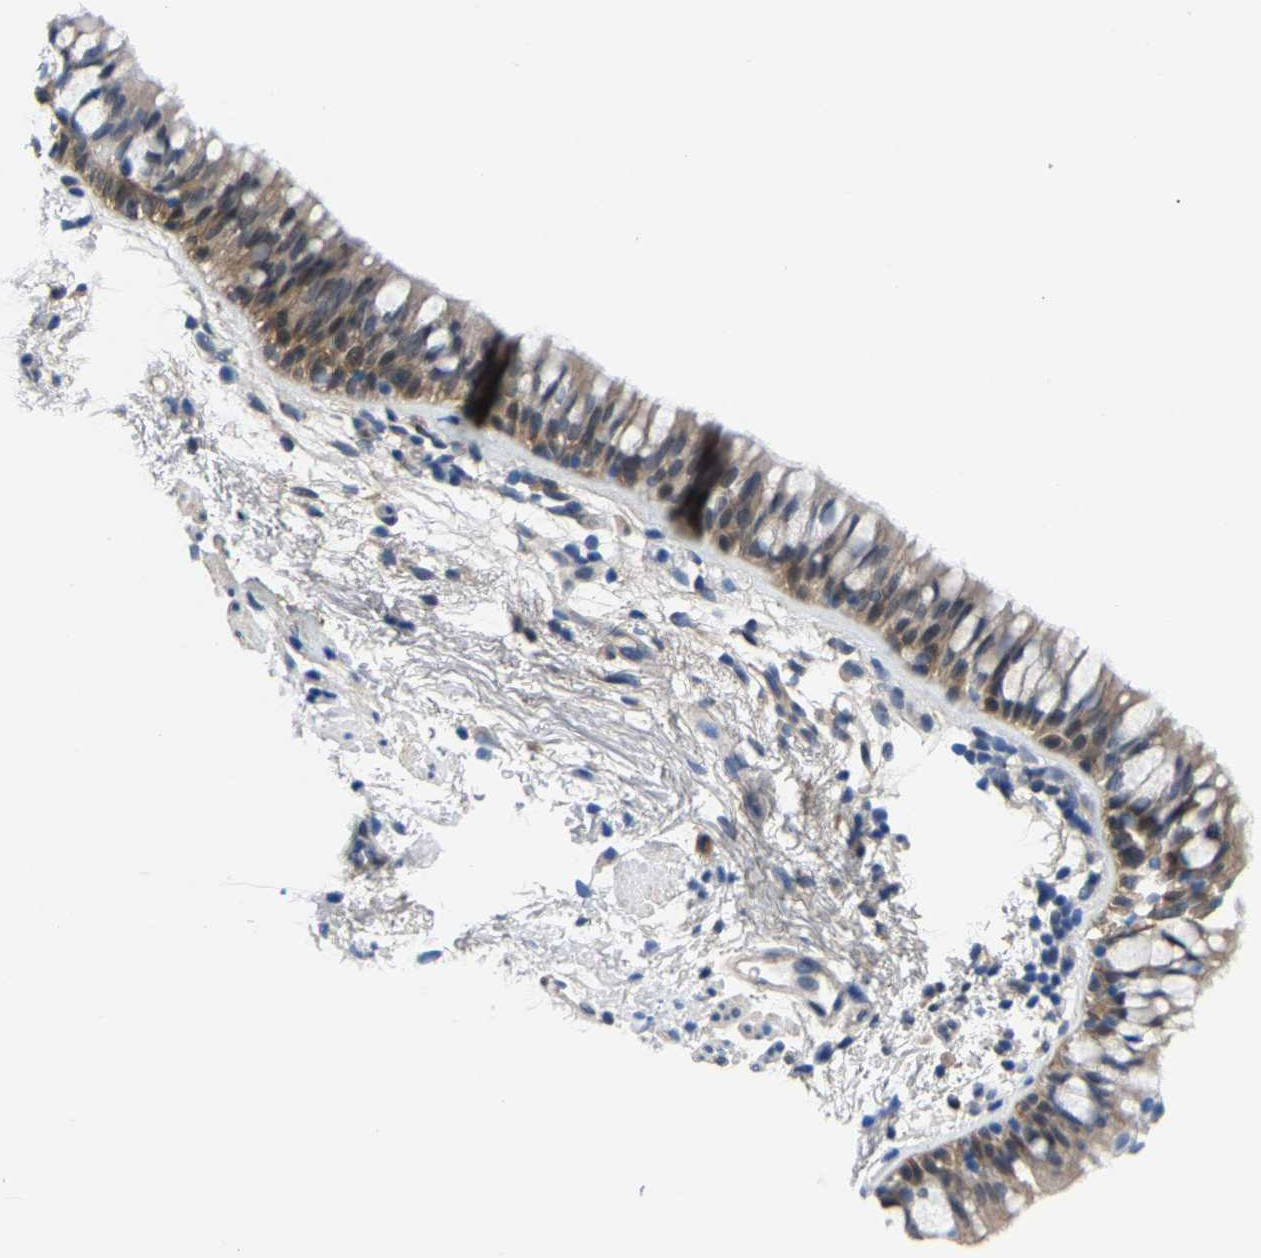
{"staining": {"intensity": "weak", "quantity": ">75%", "location": "cytoplasmic/membranous"}, "tissue": "bronchus", "cell_type": "Respiratory epithelial cells", "image_type": "normal", "snomed": [{"axis": "morphology", "description": "Normal tissue, NOS"}, {"axis": "topography", "description": "Cartilage tissue"}, {"axis": "topography", "description": "Bronchus"}], "caption": "About >75% of respiratory epithelial cells in unremarkable bronchus reveal weak cytoplasmic/membranous protein expression as visualized by brown immunohistochemical staining.", "gene": "SSH3", "patient": {"sex": "female", "age": 53}}